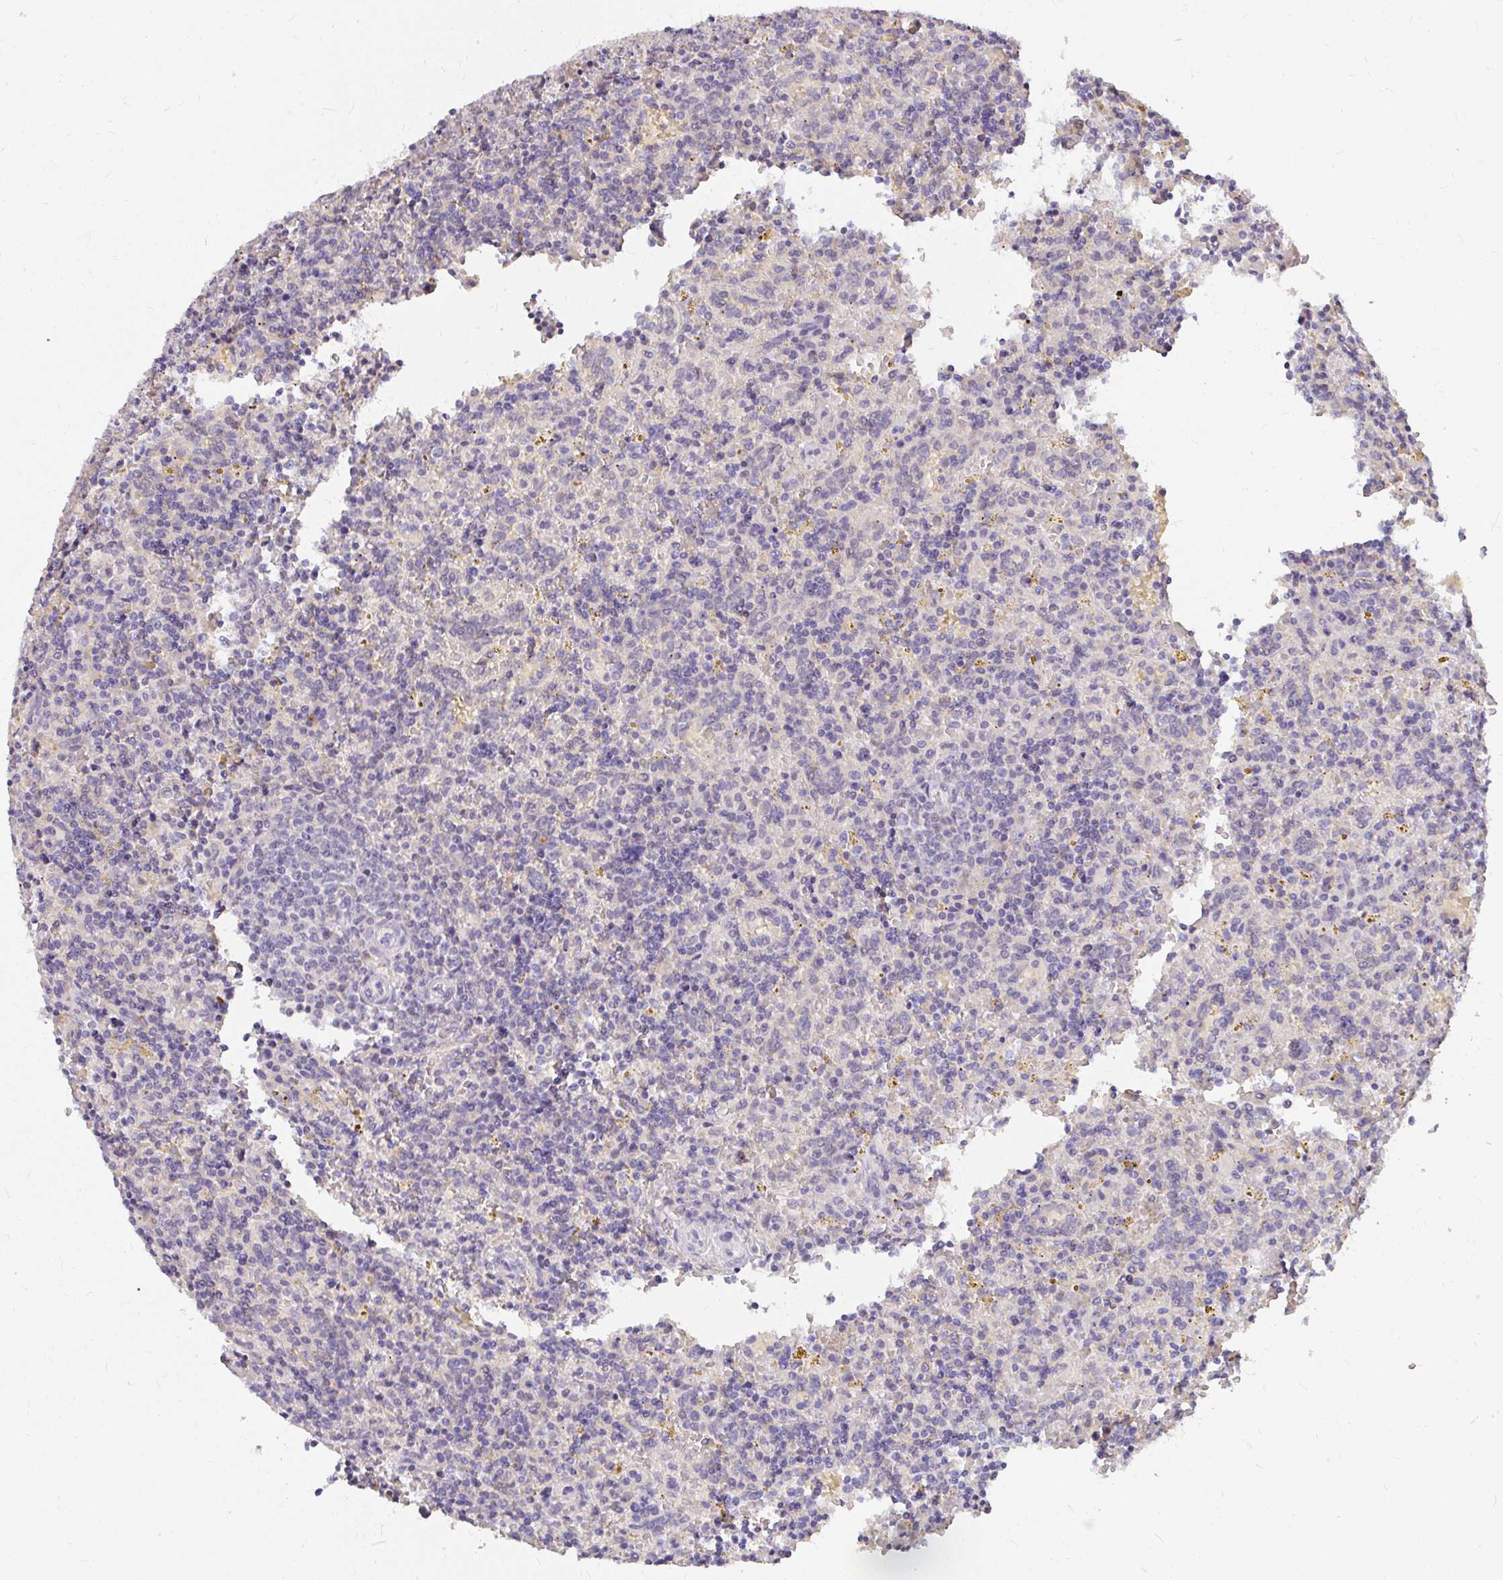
{"staining": {"intensity": "negative", "quantity": "none", "location": "none"}, "tissue": "lymphoma", "cell_type": "Tumor cells", "image_type": "cancer", "snomed": [{"axis": "morphology", "description": "Malignant lymphoma, non-Hodgkin's type, Low grade"}, {"axis": "topography", "description": "Spleen"}], "caption": "The immunohistochemistry (IHC) image has no significant expression in tumor cells of lymphoma tissue.", "gene": "LOXL4", "patient": {"sex": "male", "age": 67}}